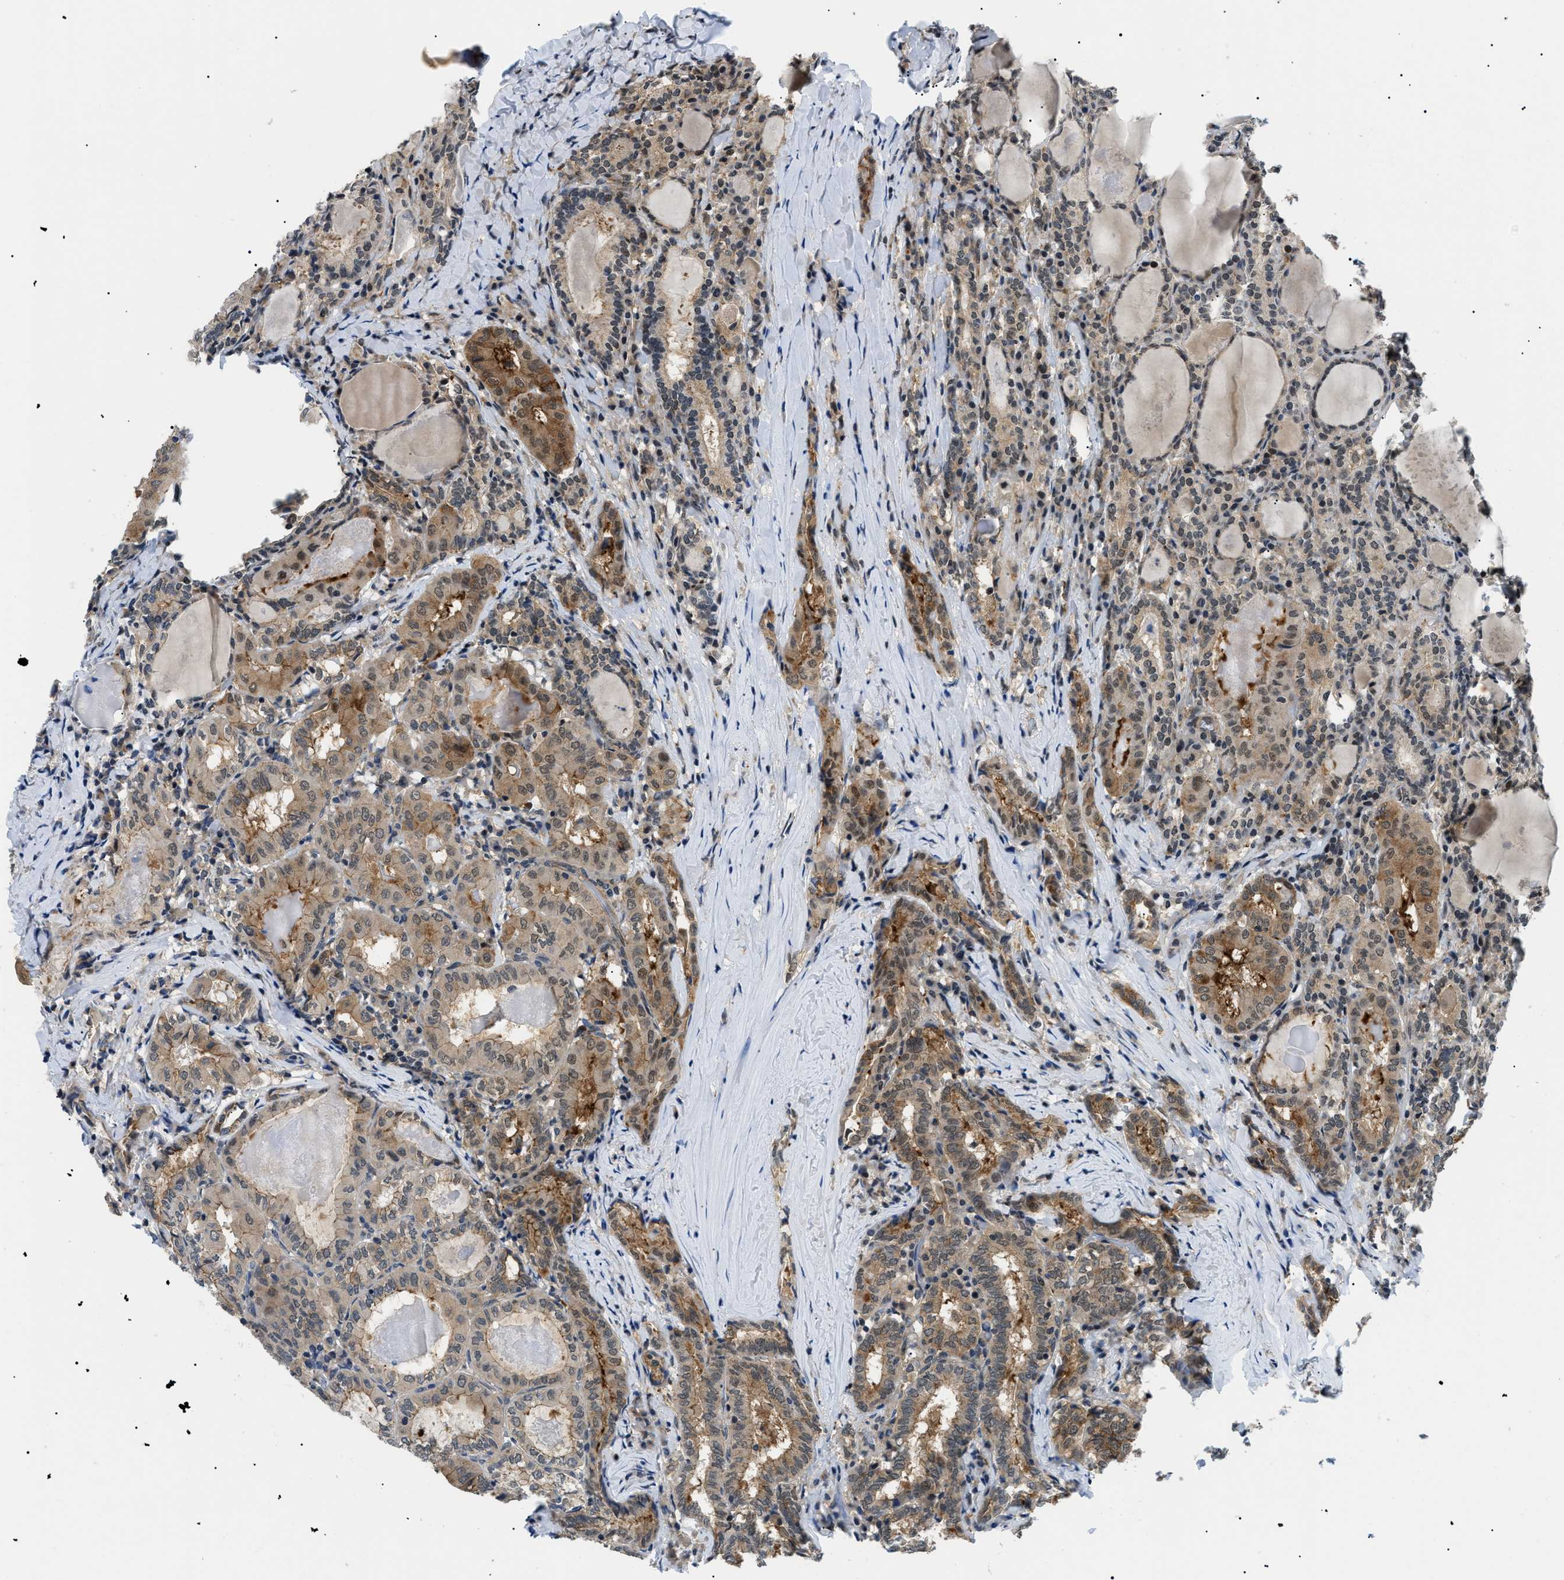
{"staining": {"intensity": "moderate", "quantity": ">75%", "location": "cytoplasmic/membranous,nuclear"}, "tissue": "thyroid cancer", "cell_type": "Tumor cells", "image_type": "cancer", "snomed": [{"axis": "morphology", "description": "Papillary adenocarcinoma, NOS"}, {"axis": "topography", "description": "Thyroid gland"}], "caption": "The immunohistochemical stain labels moderate cytoplasmic/membranous and nuclear positivity in tumor cells of thyroid cancer (papillary adenocarcinoma) tissue.", "gene": "RBM15", "patient": {"sex": "female", "age": 42}}